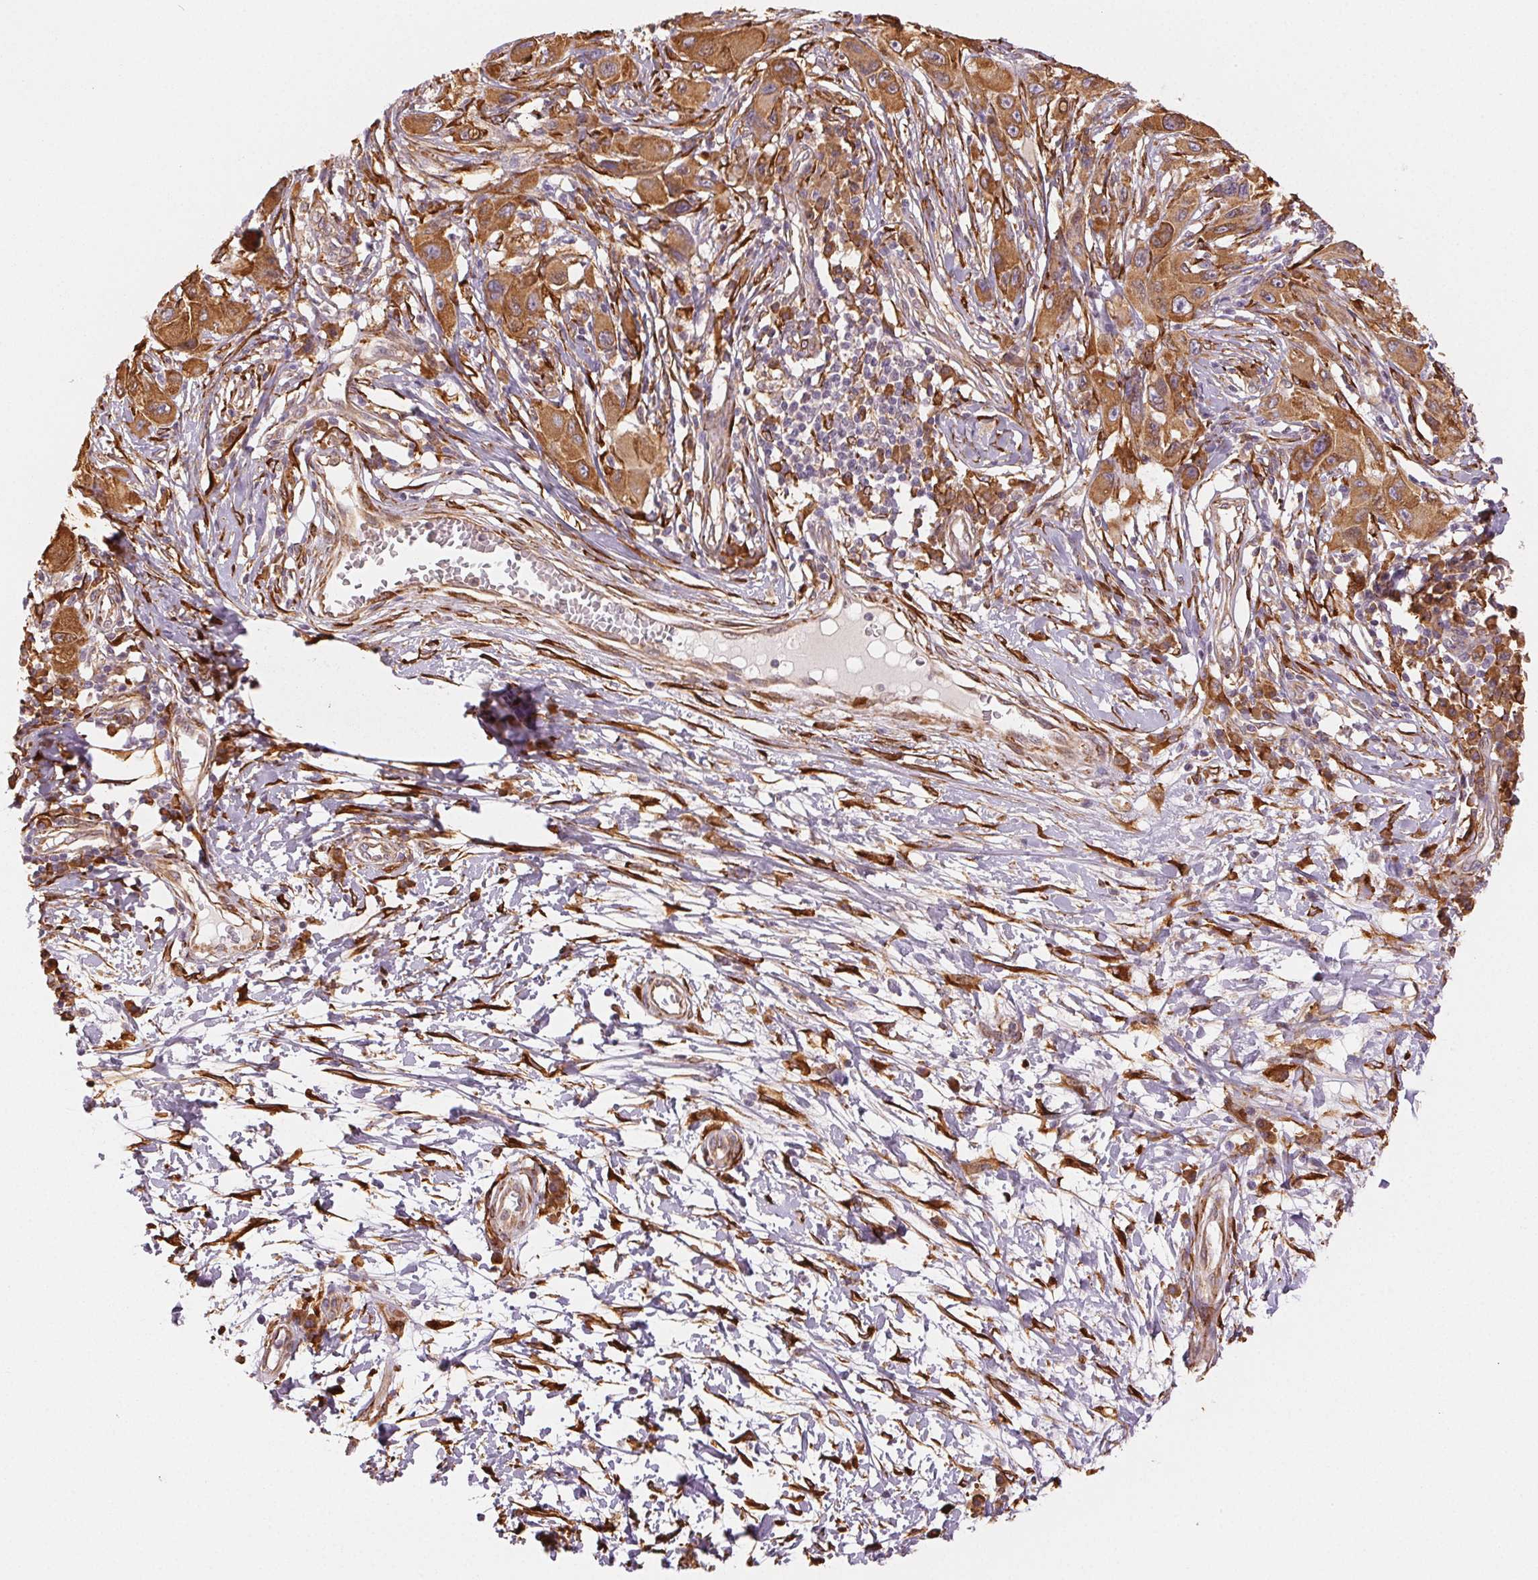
{"staining": {"intensity": "moderate", "quantity": ">75%", "location": "cytoplasmic/membranous"}, "tissue": "melanoma", "cell_type": "Tumor cells", "image_type": "cancer", "snomed": [{"axis": "morphology", "description": "Malignant melanoma, NOS"}, {"axis": "topography", "description": "Skin"}], "caption": "DAB immunohistochemical staining of malignant melanoma displays moderate cytoplasmic/membranous protein staining in approximately >75% of tumor cells.", "gene": "RCN3", "patient": {"sex": "male", "age": 53}}